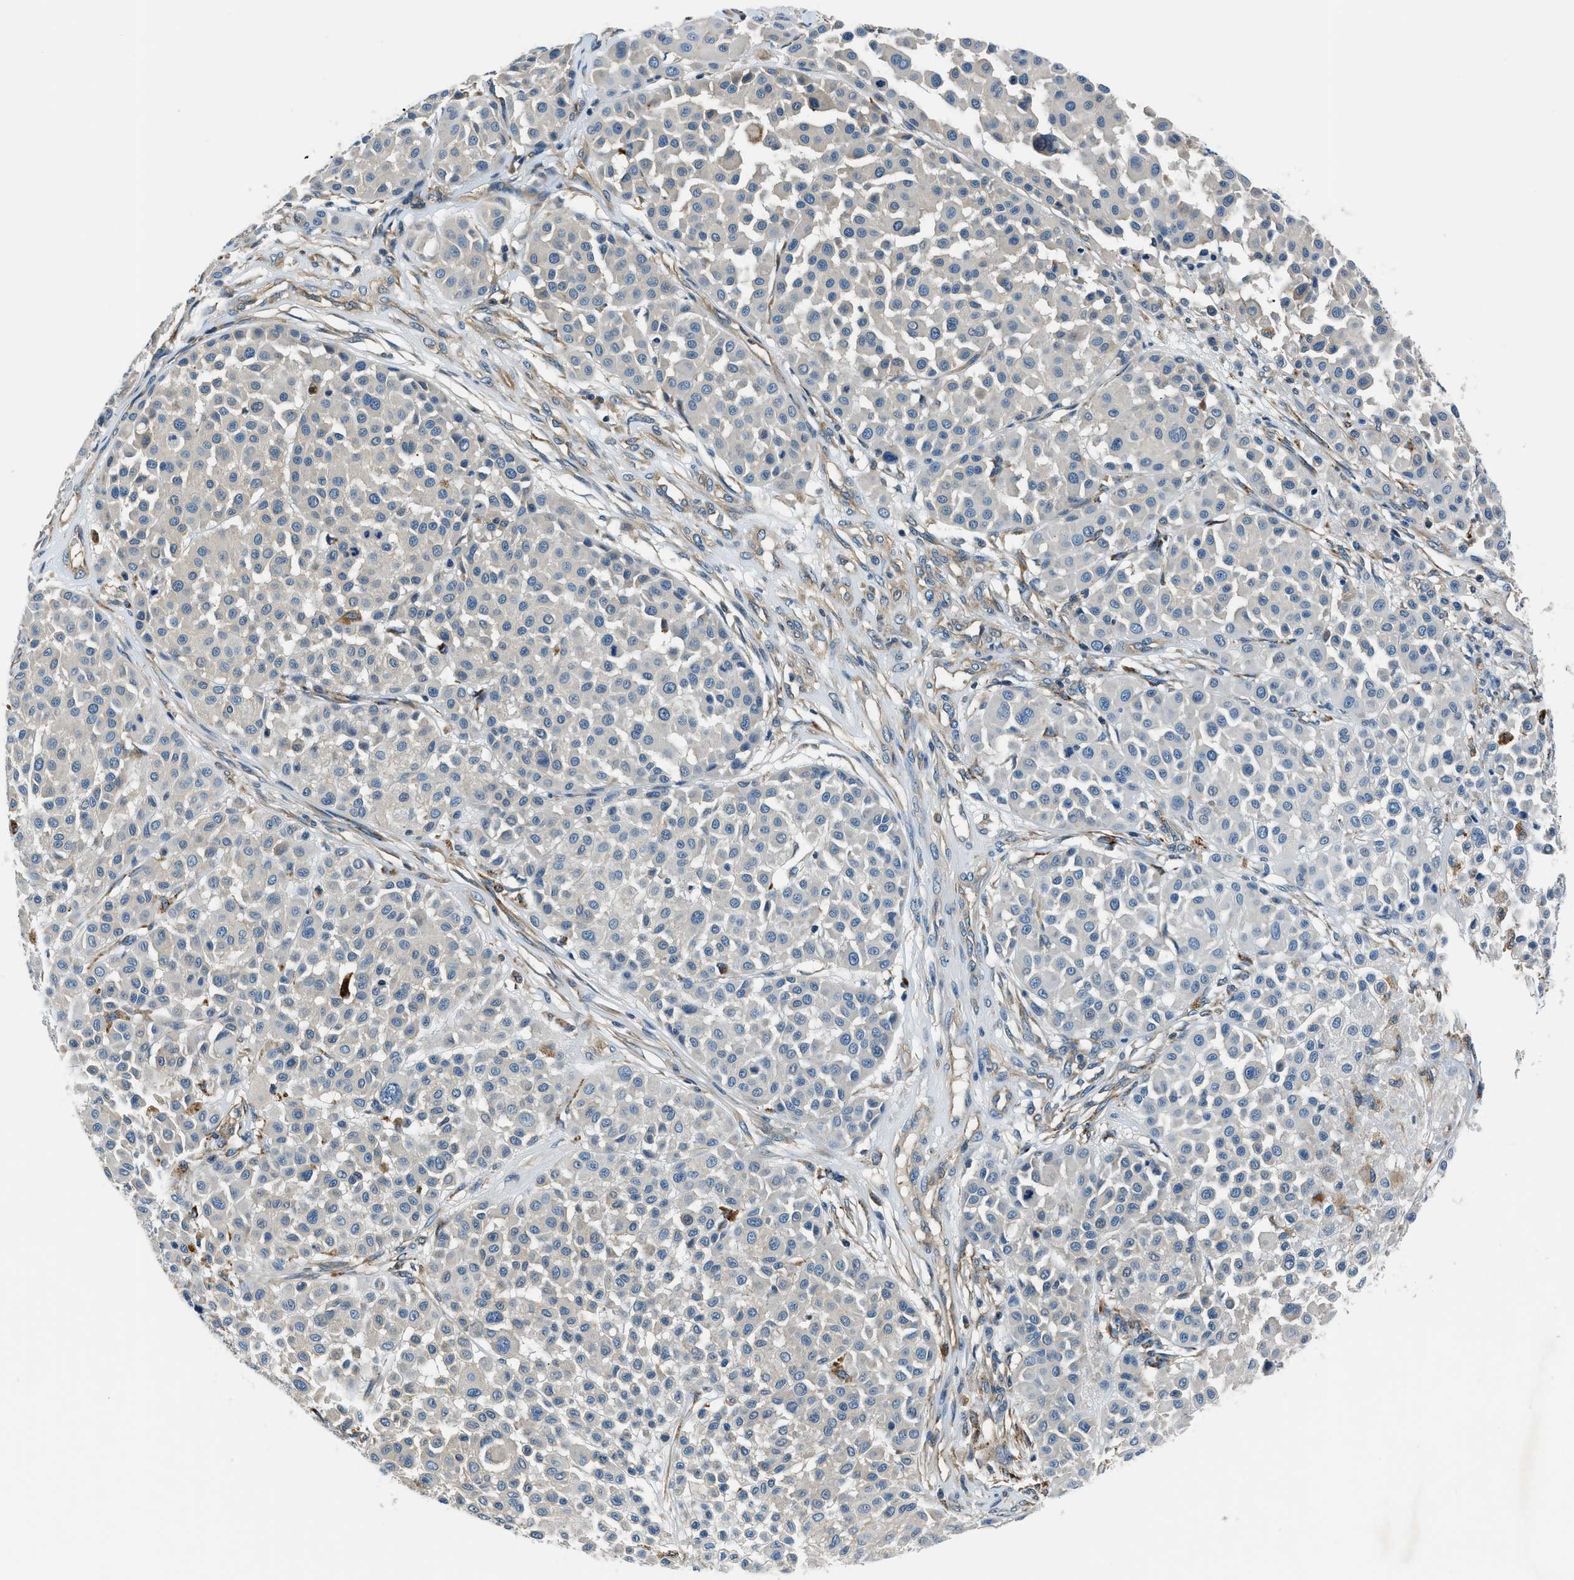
{"staining": {"intensity": "negative", "quantity": "none", "location": "none"}, "tissue": "melanoma", "cell_type": "Tumor cells", "image_type": "cancer", "snomed": [{"axis": "morphology", "description": "Malignant melanoma, Metastatic site"}, {"axis": "topography", "description": "Soft tissue"}], "caption": "High magnification brightfield microscopy of melanoma stained with DAB (3,3'-diaminobenzidine) (brown) and counterstained with hematoxylin (blue): tumor cells show no significant staining.", "gene": "SLC19A2", "patient": {"sex": "male", "age": 41}}